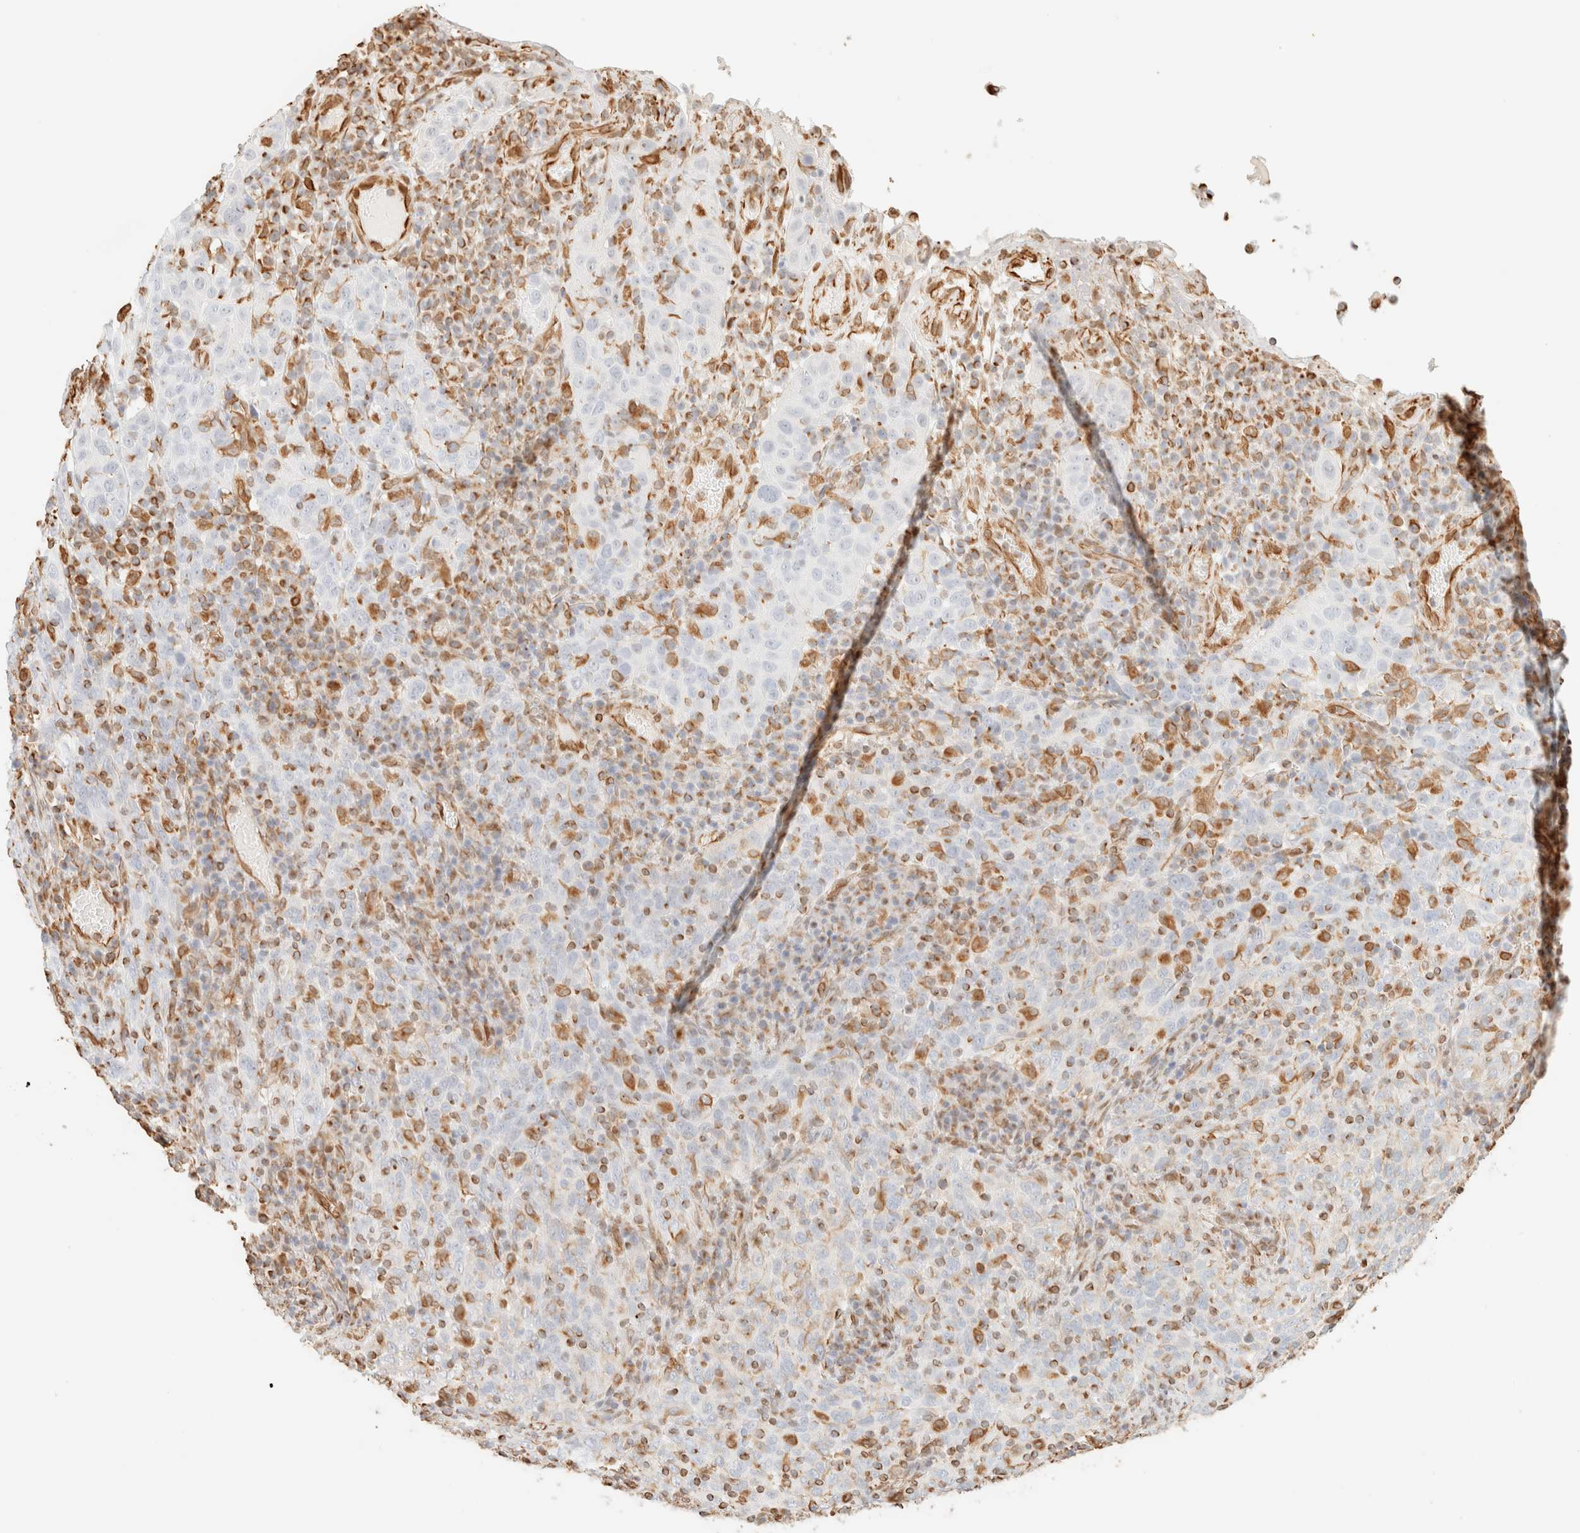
{"staining": {"intensity": "negative", "quantity": "none", "location": "none"}, "tissue": "cervical cancer", "cell_type": "Tumor cells", "image_type": "cancer", "snomed": [{"axis": "morphology", "description": "Squamous cell carcinoma, NOS"}, {"axis": "topography", "description": "Cervix"}], "caption": "DAB immunohistochemical staining of human cervical cancer (squamous cell carcinoma) exhibits no significant staining in tumor cells. (Brightfield microscopy of DAB (3,3'-diaminobenzidine) IHC at high magnification).", "gene": "ZSCAN18", "patient": {"sex": "female", "age": 46}}